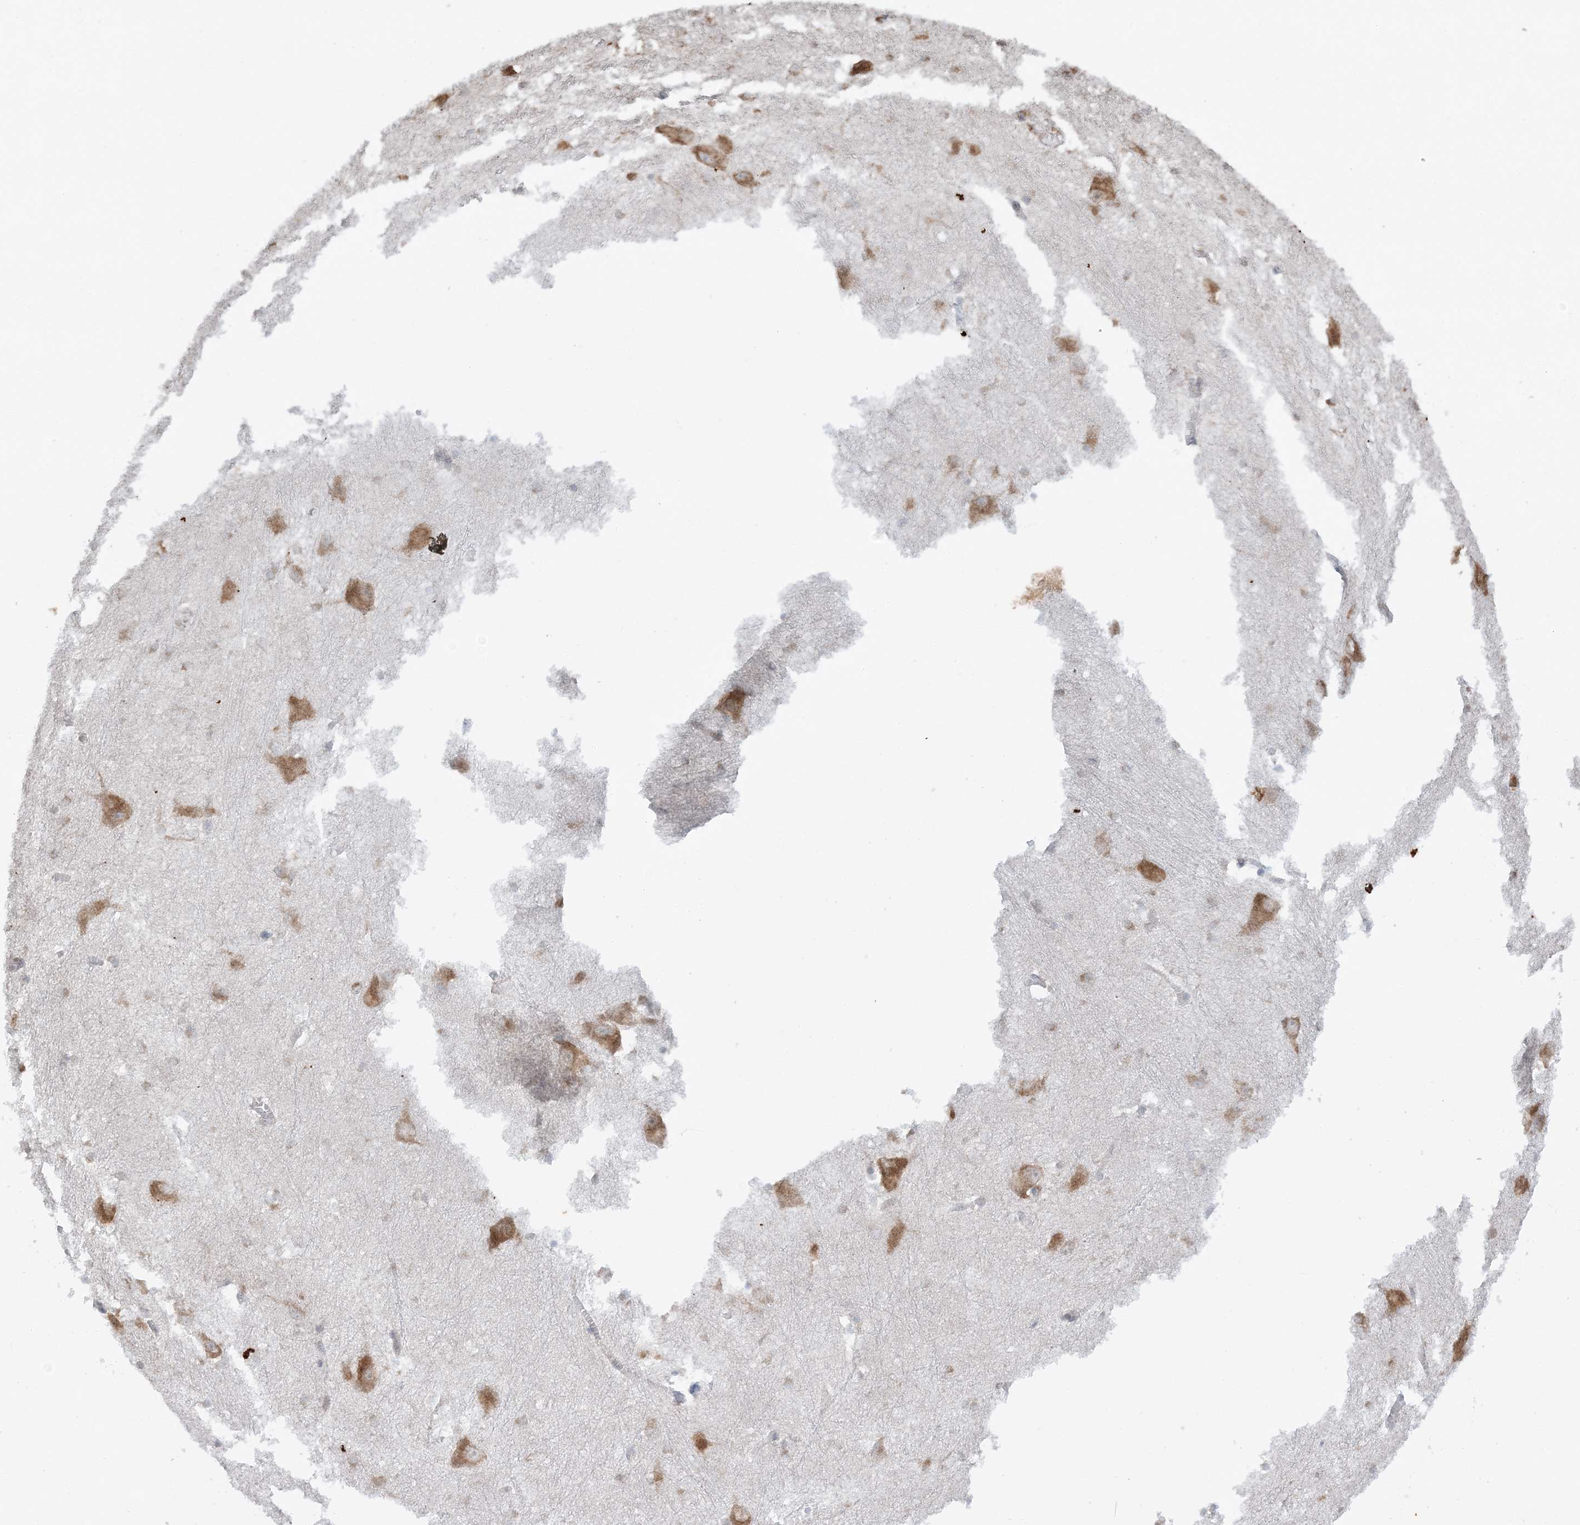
{"staining": {"intensity": "negative", "quantity": "none", "location": "none"}, "tissue": "caudate", "cell_type": "Glial cells", "image_type": "normal", "snomed": [{"axis": "morphology", "description": "Normal tissue, NOS"}, {"axis": "topography", "description": "Lateral ventricle wall"}], "caption": "This is an immunohistochemistry (IHC) photomicrograph of unremarkable caudate. There is no expression in glial cells.", "gene": "TMED10", "patient": {"sex": "male", "age": 37}}